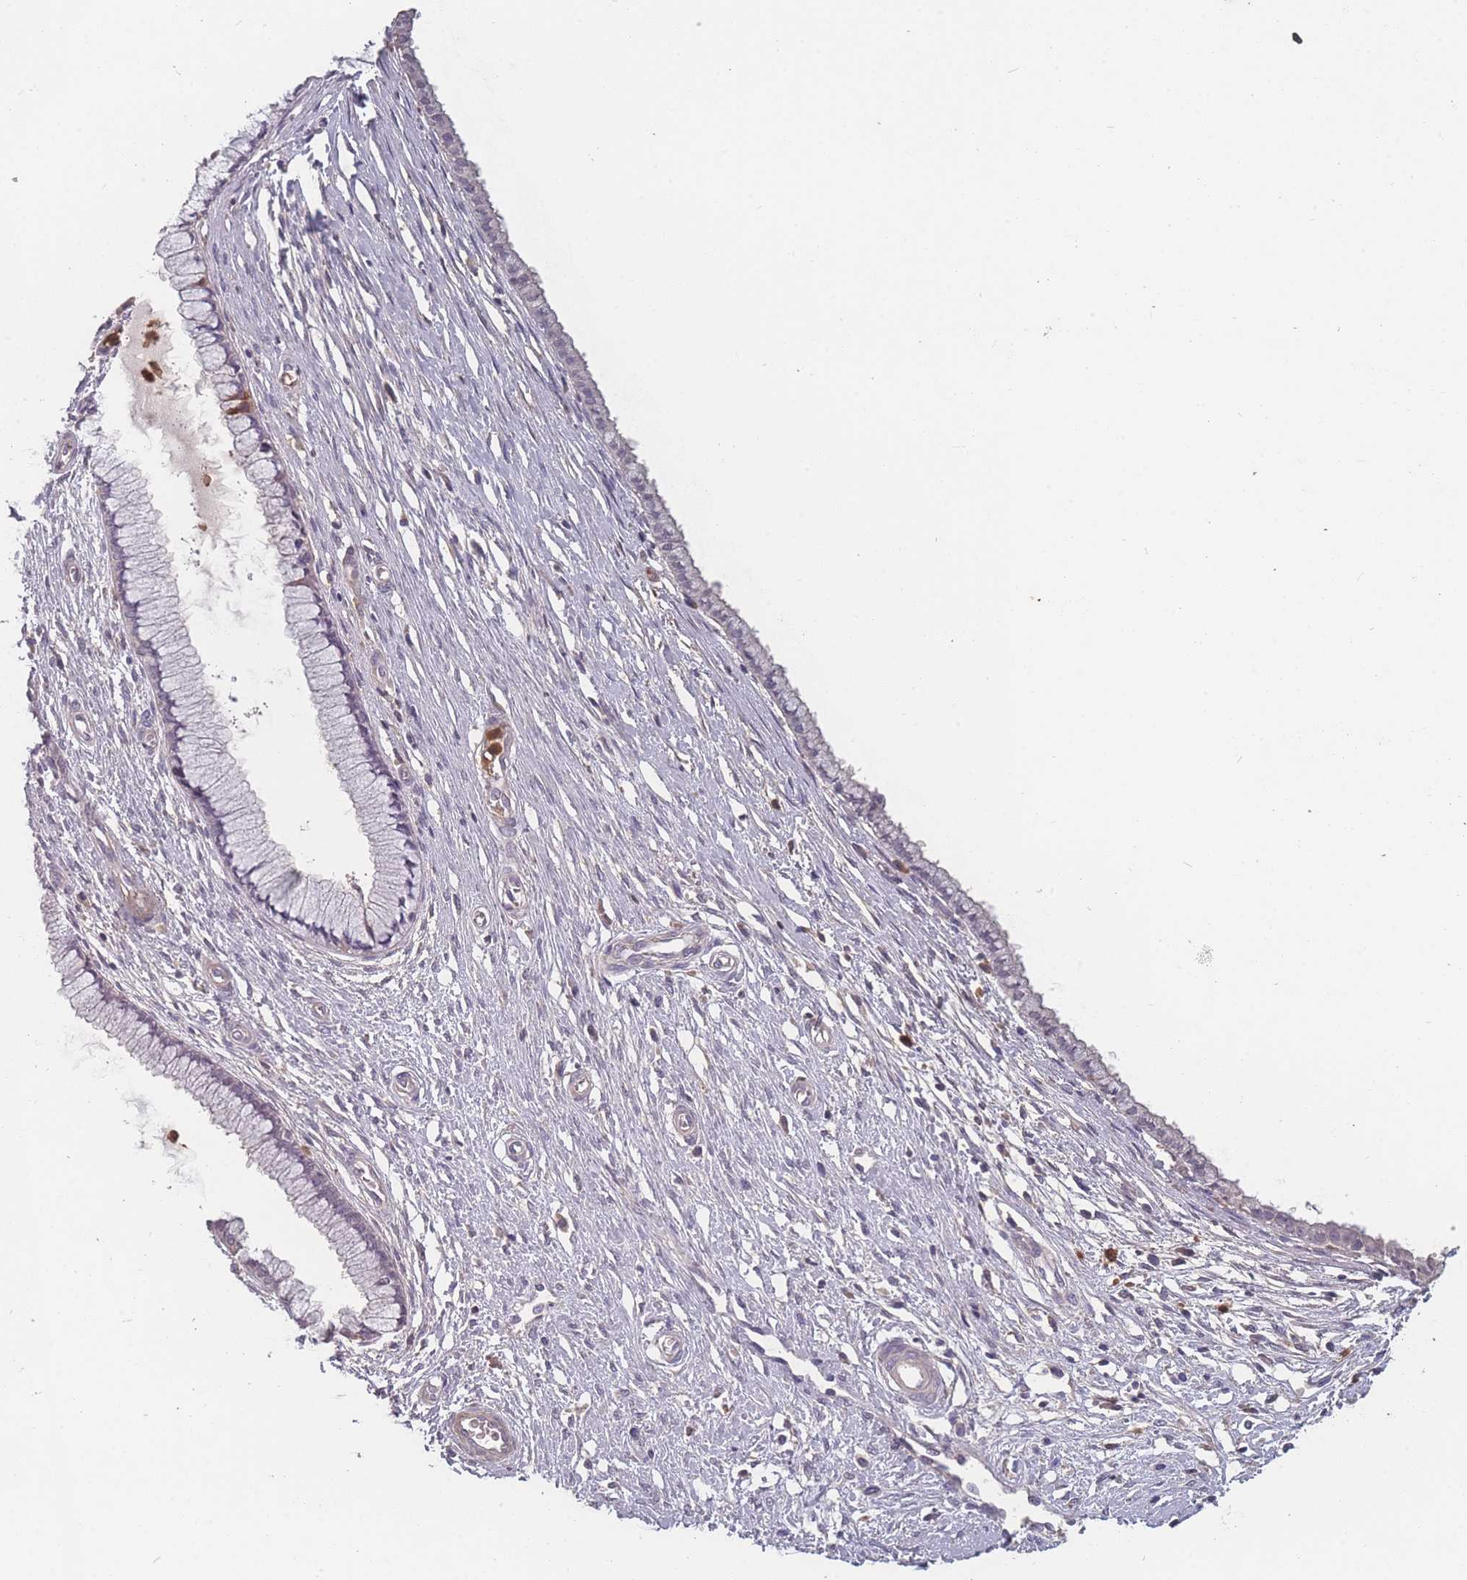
{"staining": {"intensity": "negative", "quantity": "none", "location": "none"}, "tissue": "cervix", "cell_type": "Glandular cells", "image_type": "normal", "snomed": [{"axis": "morphology", "description": "Normal tissue, NOS"}, {"axis": "topography", "description": "Cervix"}], "caption": "An immunohistochemistry (IHC) image of normal cervix is shown. There is no staining in glandular cells of cervix.", "gene": "BST1", "patient": {"sex": "female", "age": 55}}